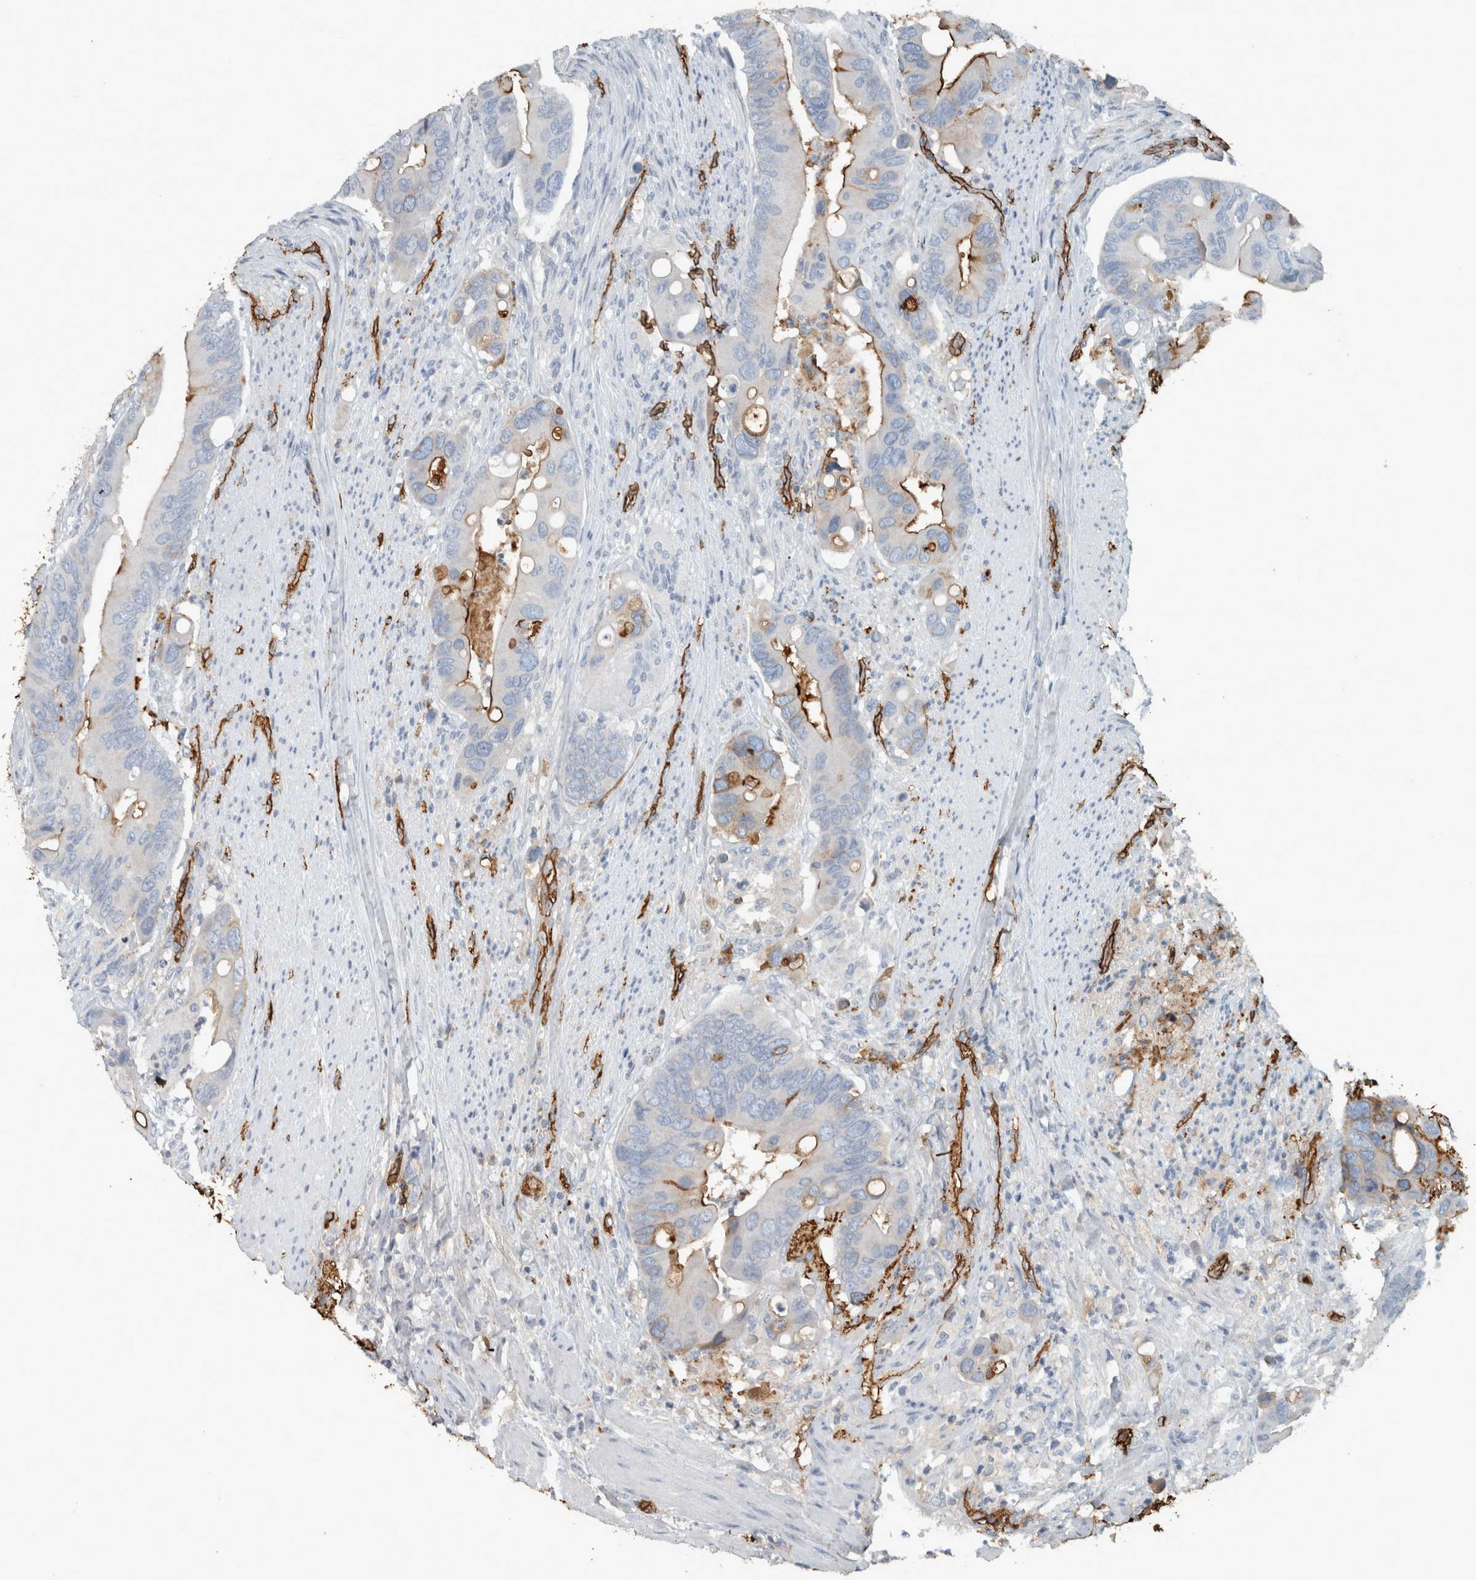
{"staining": {"intensity": "moderate", "quantity": "25%-75%", "location": "cytoplasmic/membranous"}, "tissue": "colorectal cancer", "cell_type": "Tumor cells", "image_type": "cancer", "snomed": [{"axis": "morphology", "description": "Adenocarcinoma, NOS"}, {"axis": "topography", "description": "Rectum"}], "caption": "Human adenocarcinoma (colorectal) stained for a protein (brown) reveals moderate cytoplasmic/membranous positive staining in about 25%-75% of tumor cells.", "gene": "LBP", "patient": {"sex": "female", "age": 57}}